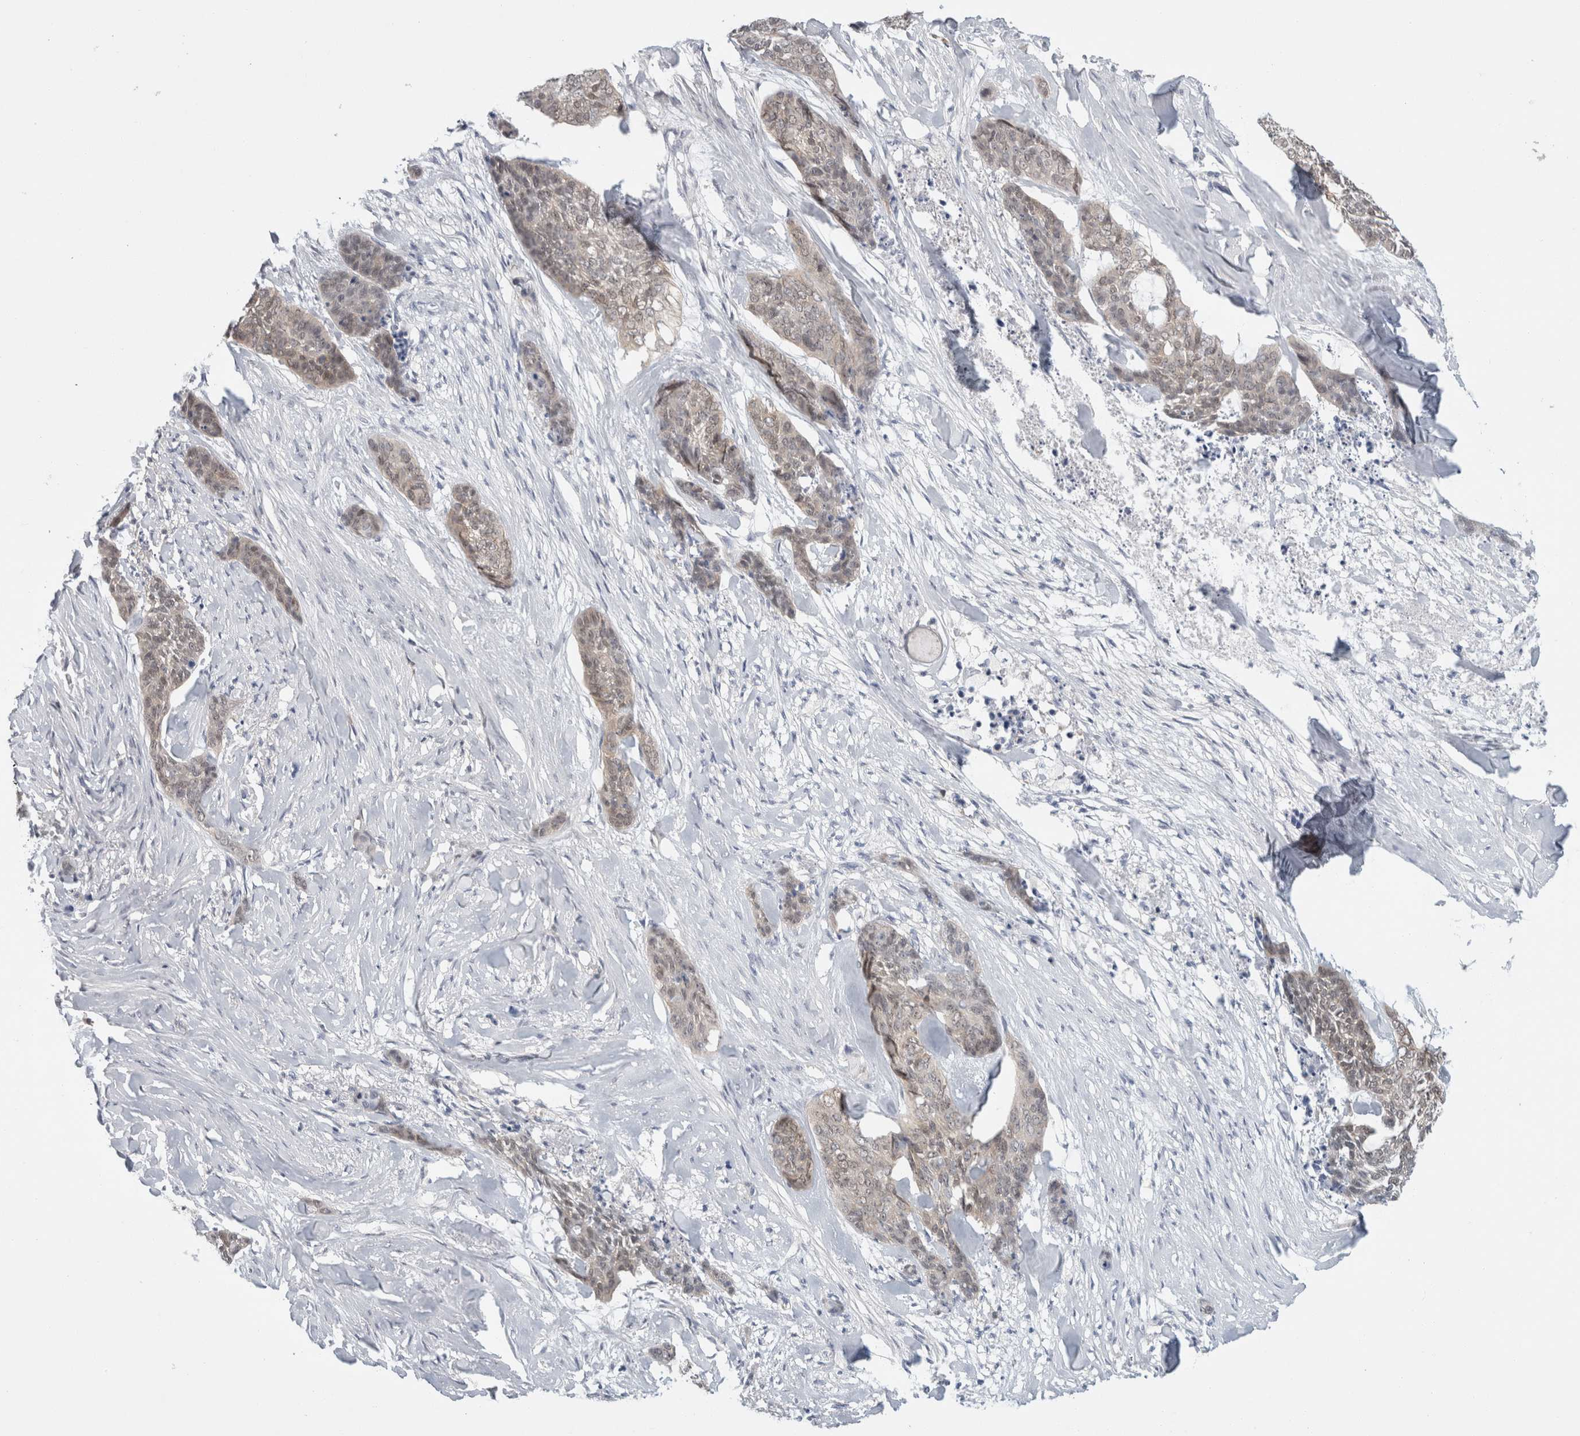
{"staining": {"intensity": "weak", "quantity": "<25%", "location": "cytoplasmic/membranous,nuclear"}, "tissue": "skin cancer", "cell_type": "Tumor cells", "image_type": "cancer", "snomed": [{"axis": "morphology", "description": "Basal cell carcinoma"}, {"axis": "topography", "description": "Skin"}], "caption": "IHC image of neoplastic tissue: basal cell carcinoma (skin) stained with DAB shows no significant protein staining in tumor cells. Nuclei are stained in blue.", "gene": "CASP6", "patient": {"sex": "female", "age": 64}}